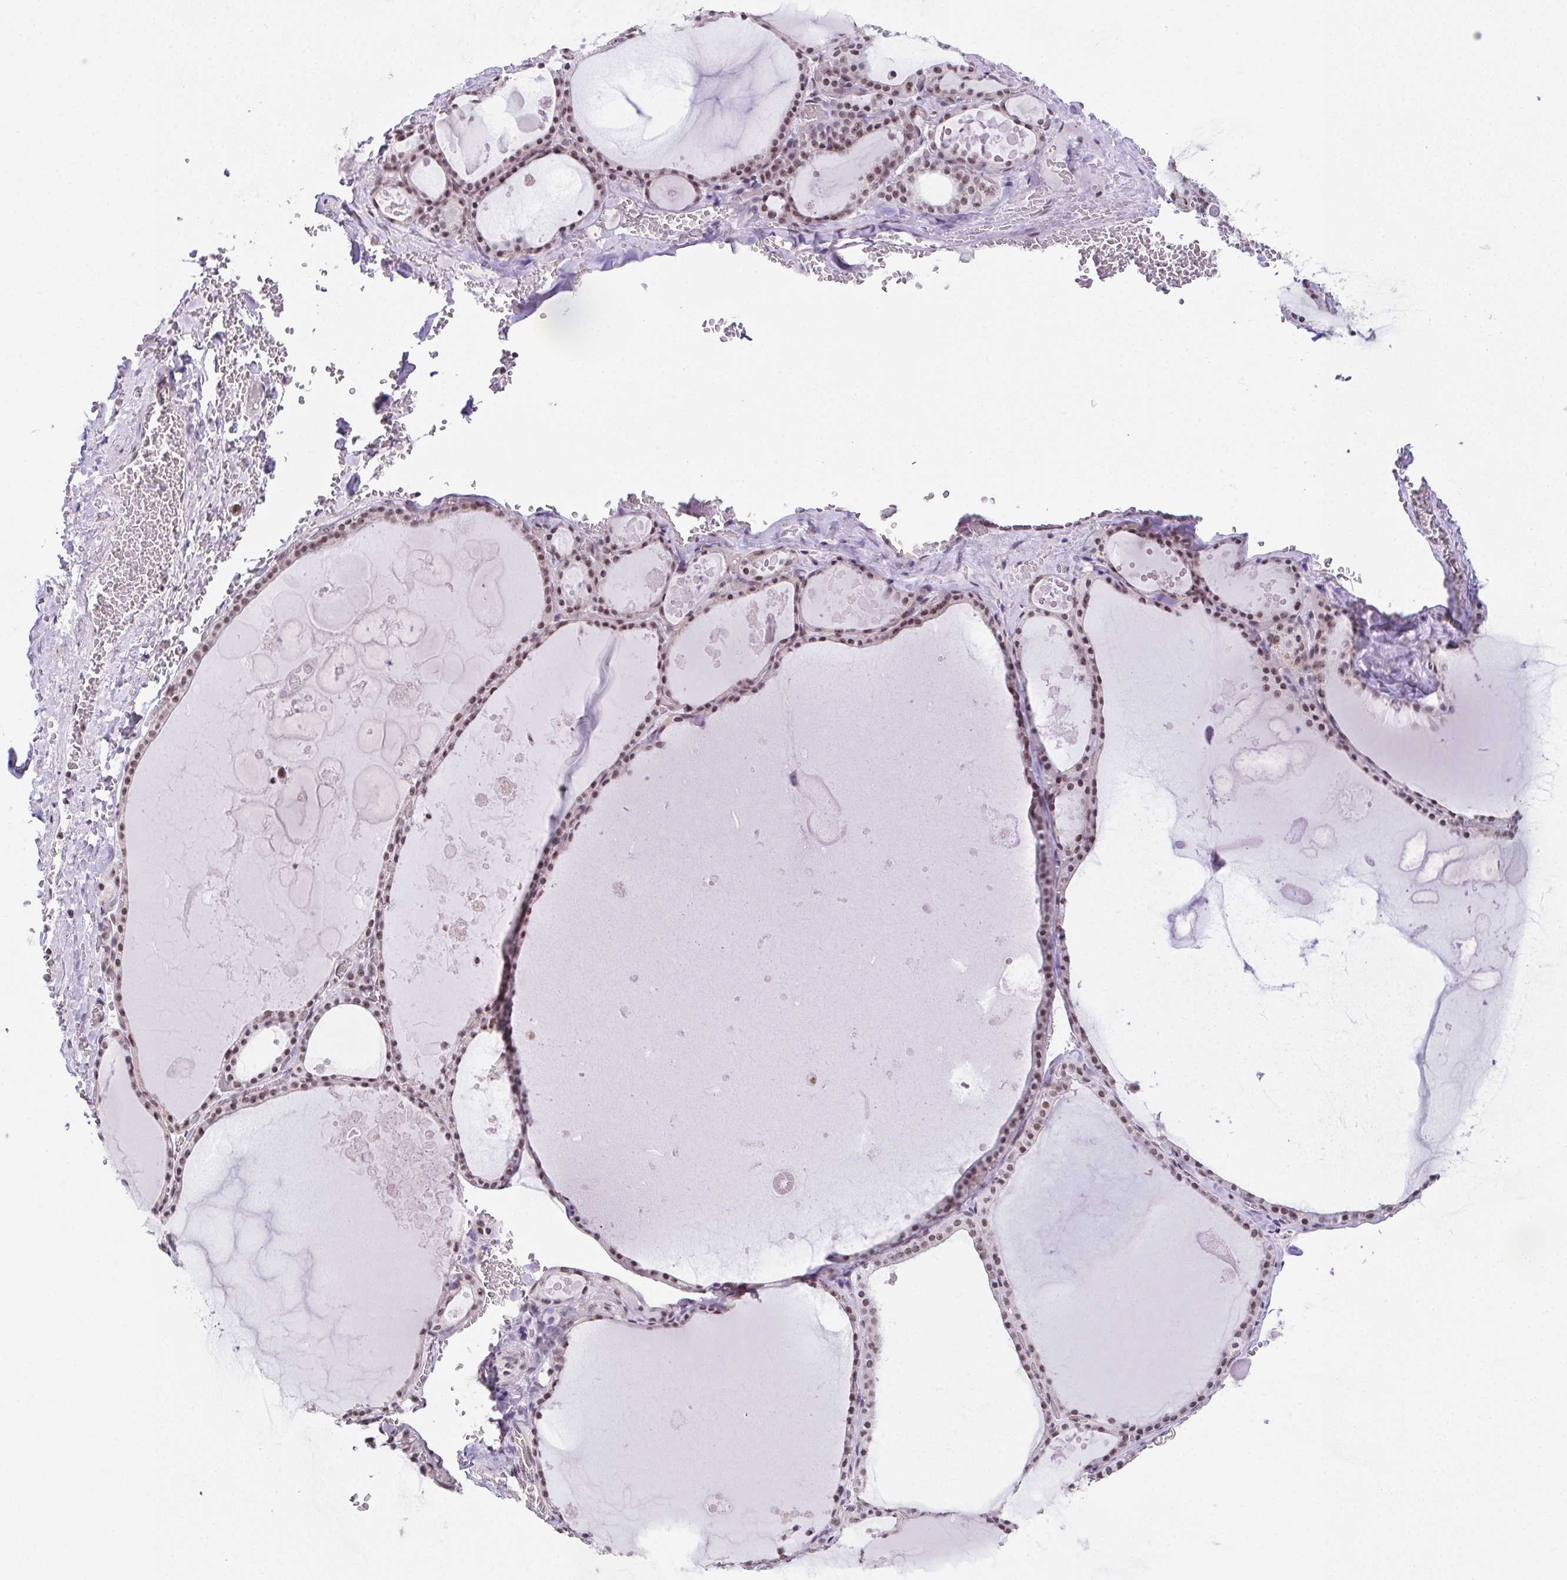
{"staining": {"intensity": "moderate", "quantity": ">75%", "location": "nuclear"}, "tissue": "thyroid gland", "cell_type": "Glandular cells", "image_type": "normal", "snomed": [{"axis": "morphology", "description": "Normal tissue, NOS"}, {"axis": "topography", "description": "Thyroid gland"}], "caption": "Immunohistochemical staining of normal human thyroid gland demonstrates moderate nuclear protein staining in about >75% of glandular cells. (DAB (3,3'-diaminobenzidine) IHC with brightfield microscopy, high magnification).", "gene": "ZNF800", "patient": {"sex": "male", "age": 56}}